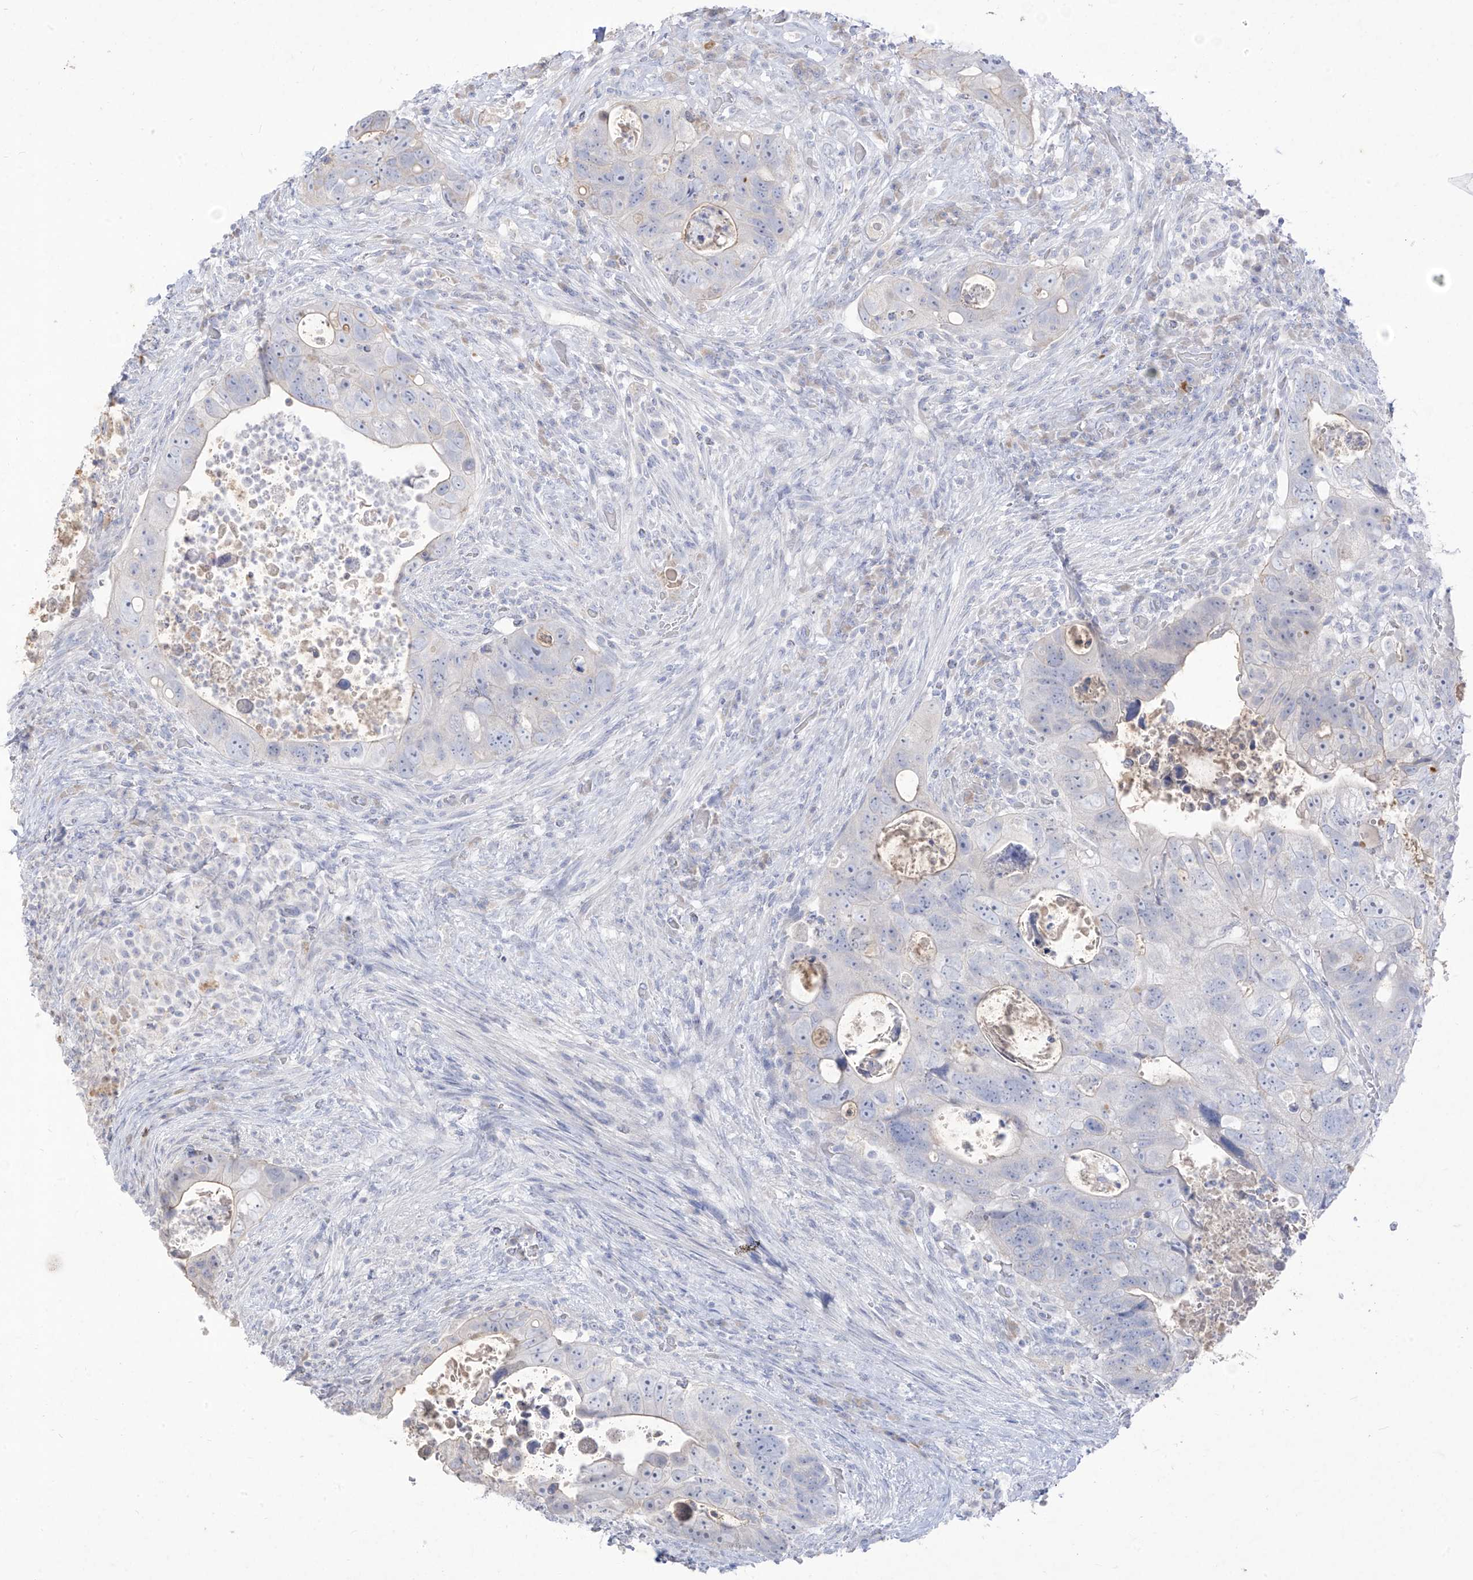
{"staining": {"intensity": "negative", "quantity": "none", "location": "none"}, "tissue": "colorectal cancer", "cell_type": "Tumor cells", "image_type": "cancer", "snomed": [{"axis": "morphology", "description": "Adenocarcinoma, NOS"}, {"axis": "topography", "description": "Rectum"}], "caption": "Protein analysis of colorectal cancer (adenocarcinoma) demonstrates no significant expression in tumor cells.", "gene": "TGM4", "patient": {"sex": "male", "age": 59}}